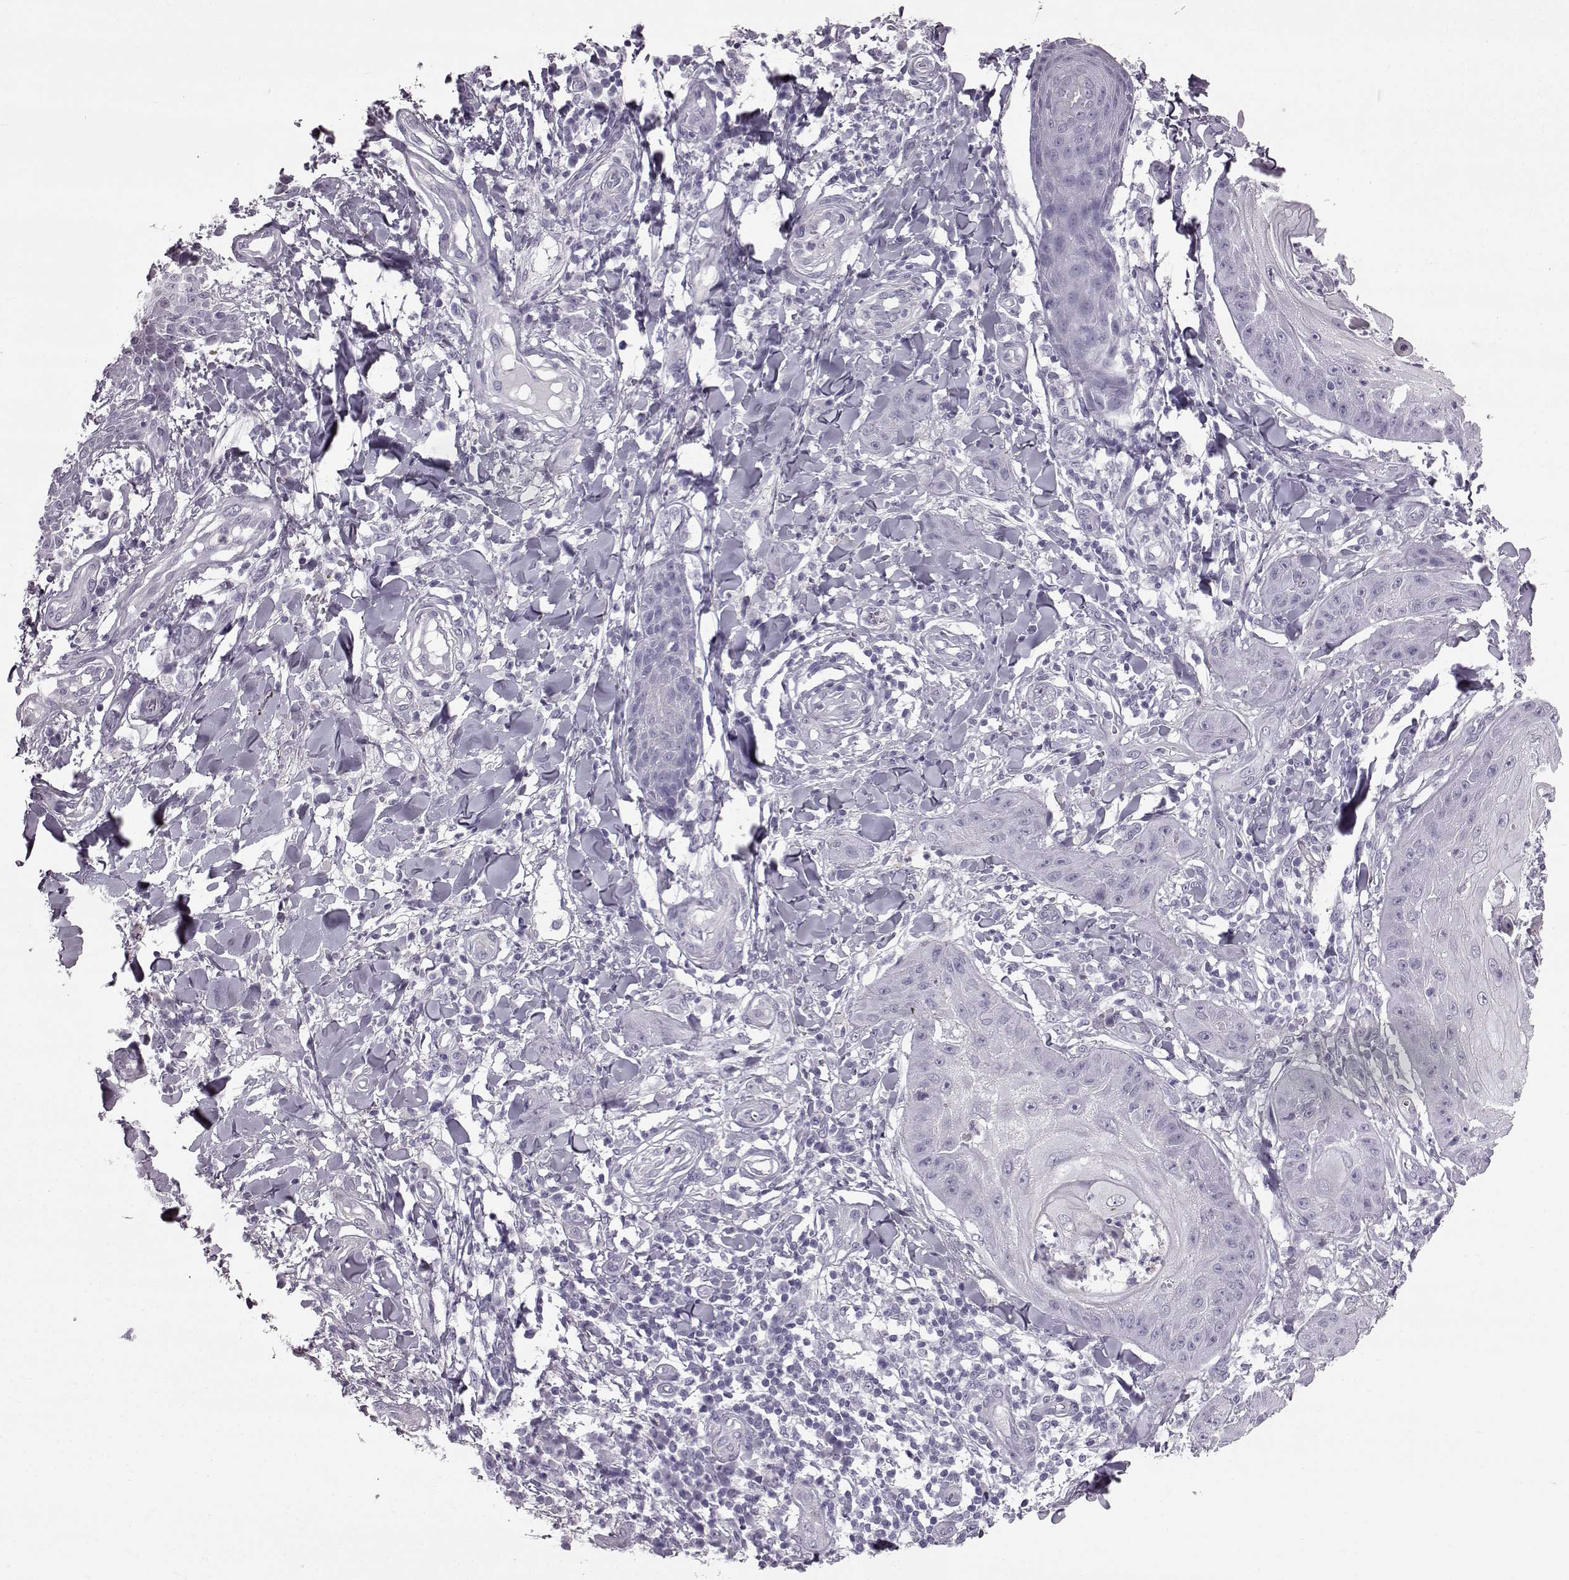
{"staining": {"intensity": "negative", "quantity": "none", "location": "none"}, "tissue": "skin cancer", "cell_type": "Tumor cells", "image_type": "cancer", "snomed": [{"axis": "morphology", "description": "Squamous cell carcinoma, NOS"}, {"axis": "topography", "description": "Skin"}], "caption": "IHC of skin cancer reveals no positivity in tumor cells.", "gene": "SLC28A2", "patient": {"sex": "male", "age": 70}}